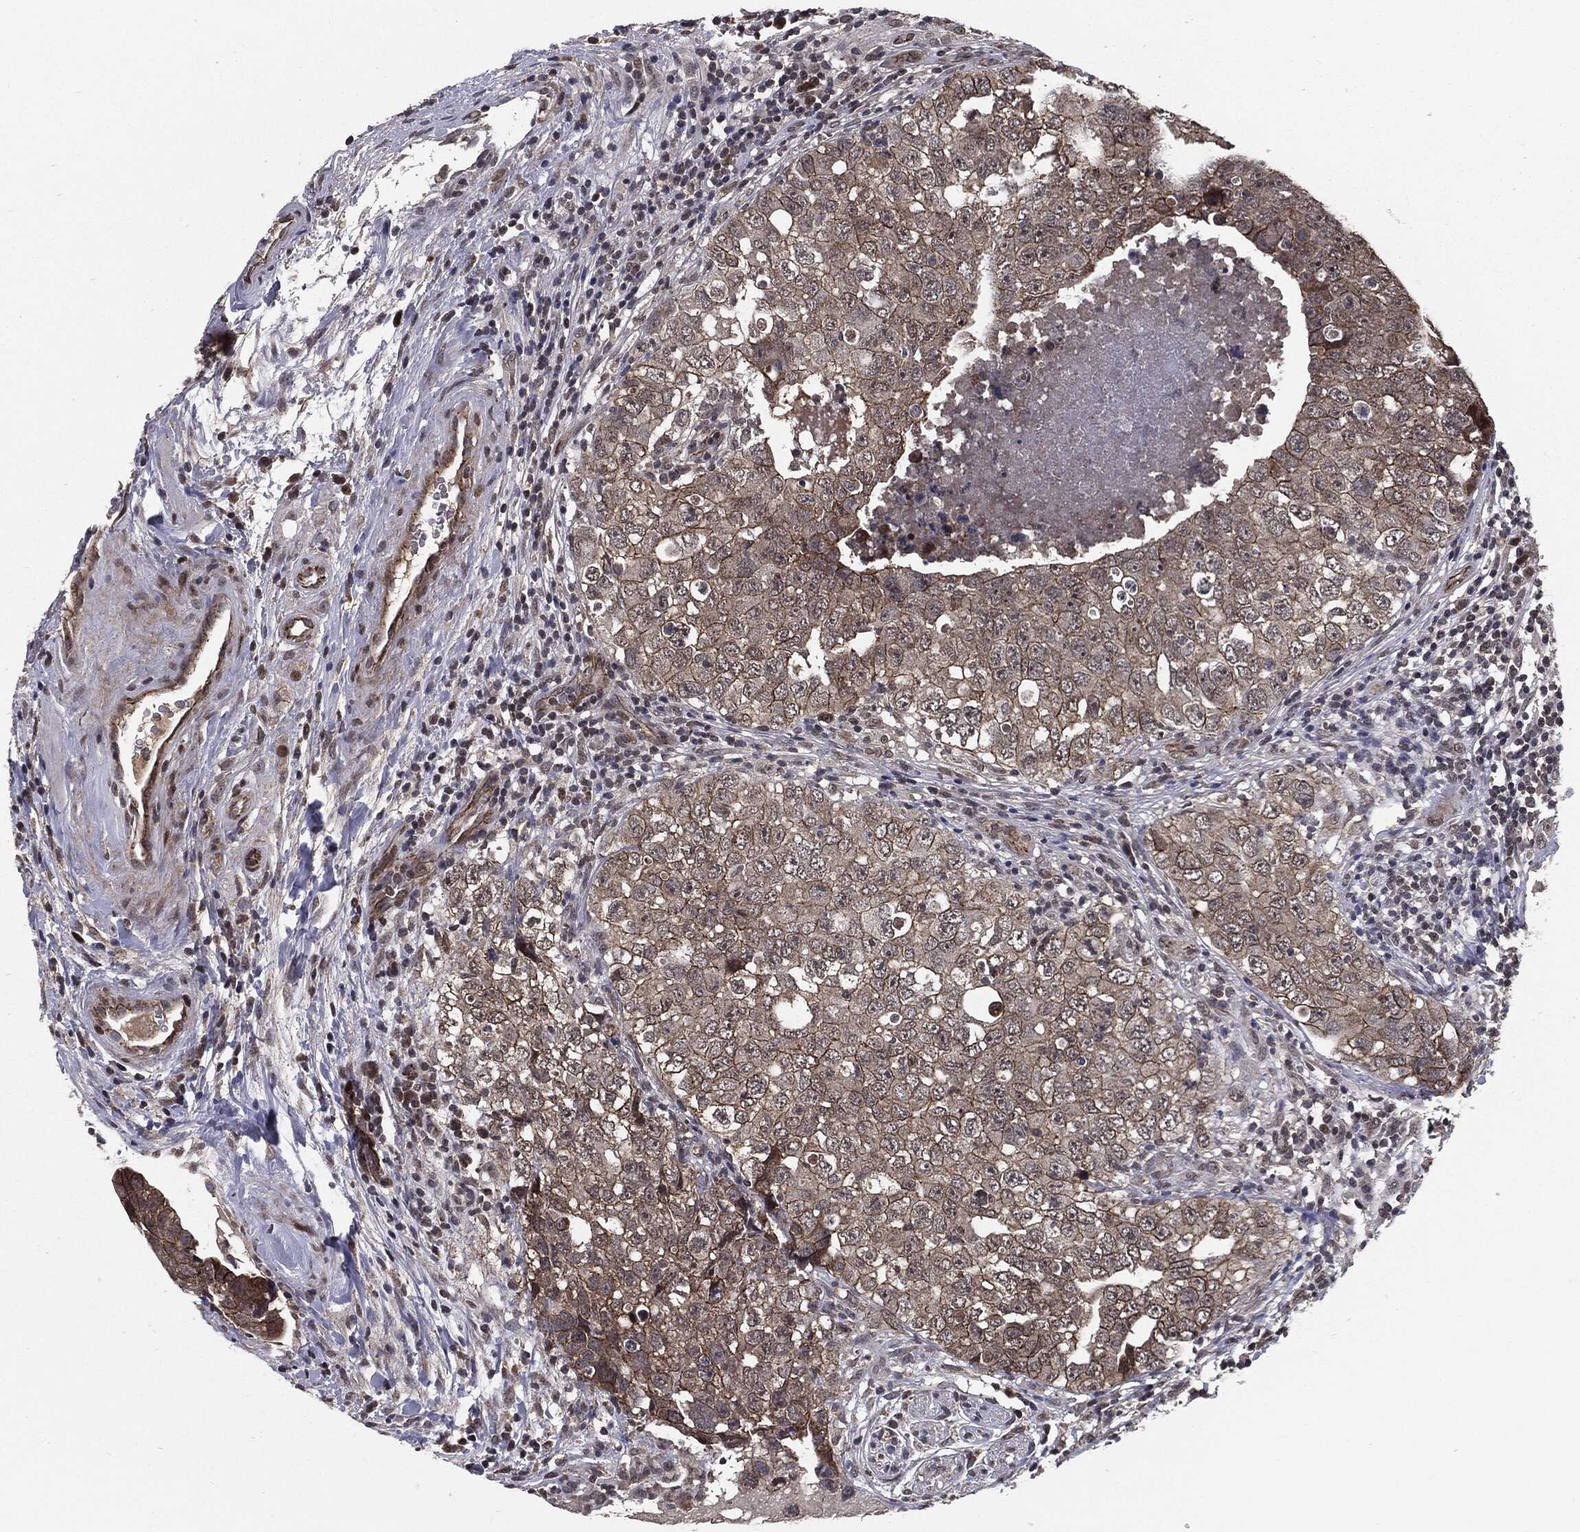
{"staining": {"intensity": "moderate", "quantity": "25%-75%", "location": "cytoplasmic/membranous"}, "tissue": "testis cancer", "cell_type": "Tumor cells", "image_type": "cancer", "snomed": [{"axis": "morphology", "description": "Seminoma, NOS"}, {"axis": "topography", "description": "Testis"}], "caption": "High-power microscopy captured an IHC photomicrograph of testis seminoma, revealing moderate cytoplasmic/membranous staining in about 25%-75% of tumor cells.", "gene": "PTPA", "patient": {"sex": "male", "age": 34}}